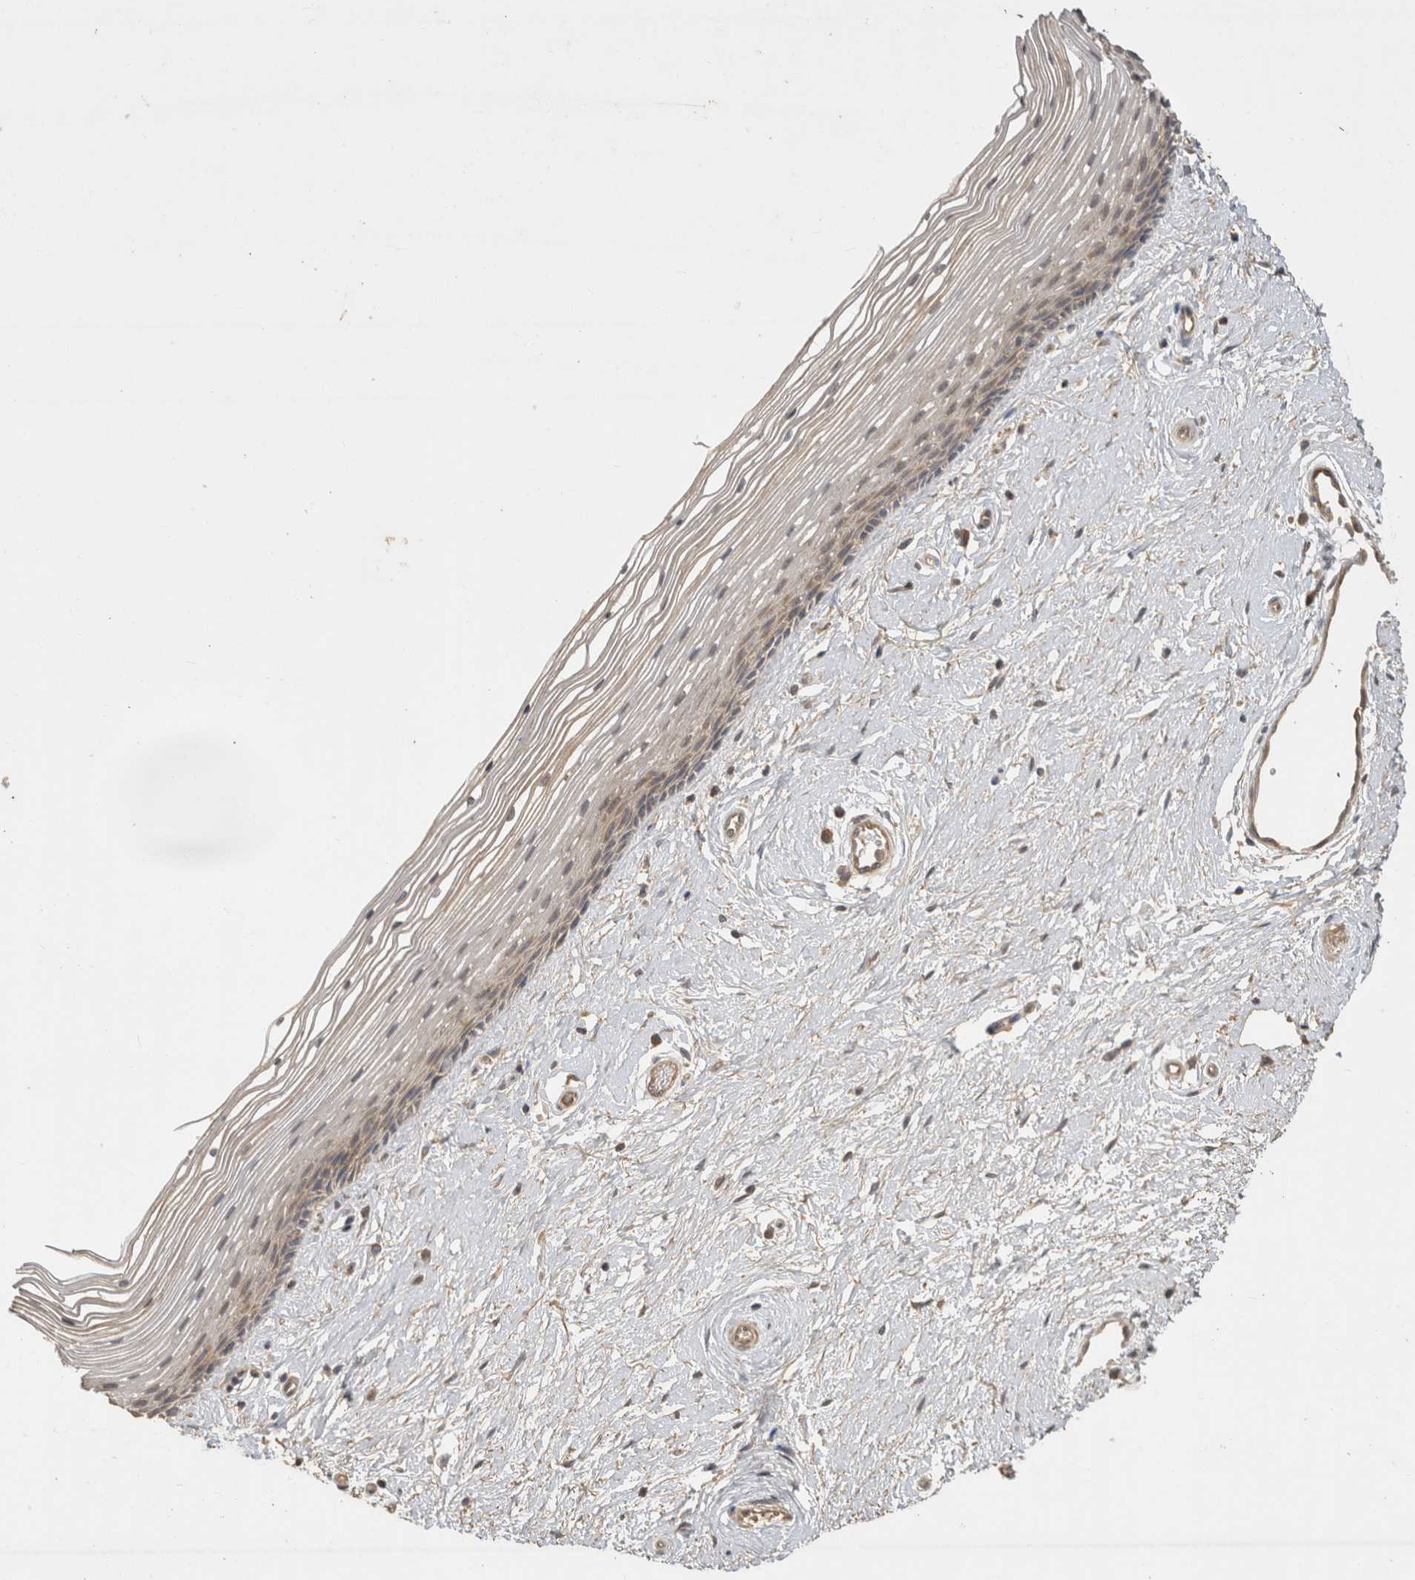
{"staining": {"intensity": "weak", "quantity": "<25%", "location": "cytoplasmic/membranous"}, "tissue": "vagina", "cell_type": "Squamous epithelial cells", "image_type": "normal", "snomed": [{"axis": "morphology", "description": "Normal tissue, NOS"}, {"axis": "topography", "description": "Vagina"}], "caption": "Immunohistochemical staining of benign human vagina demonstrates no significant positivity in squamous epithelial cells.", "gene": "PPP1R42", "patient": {"sex": "female", "age": 46}}